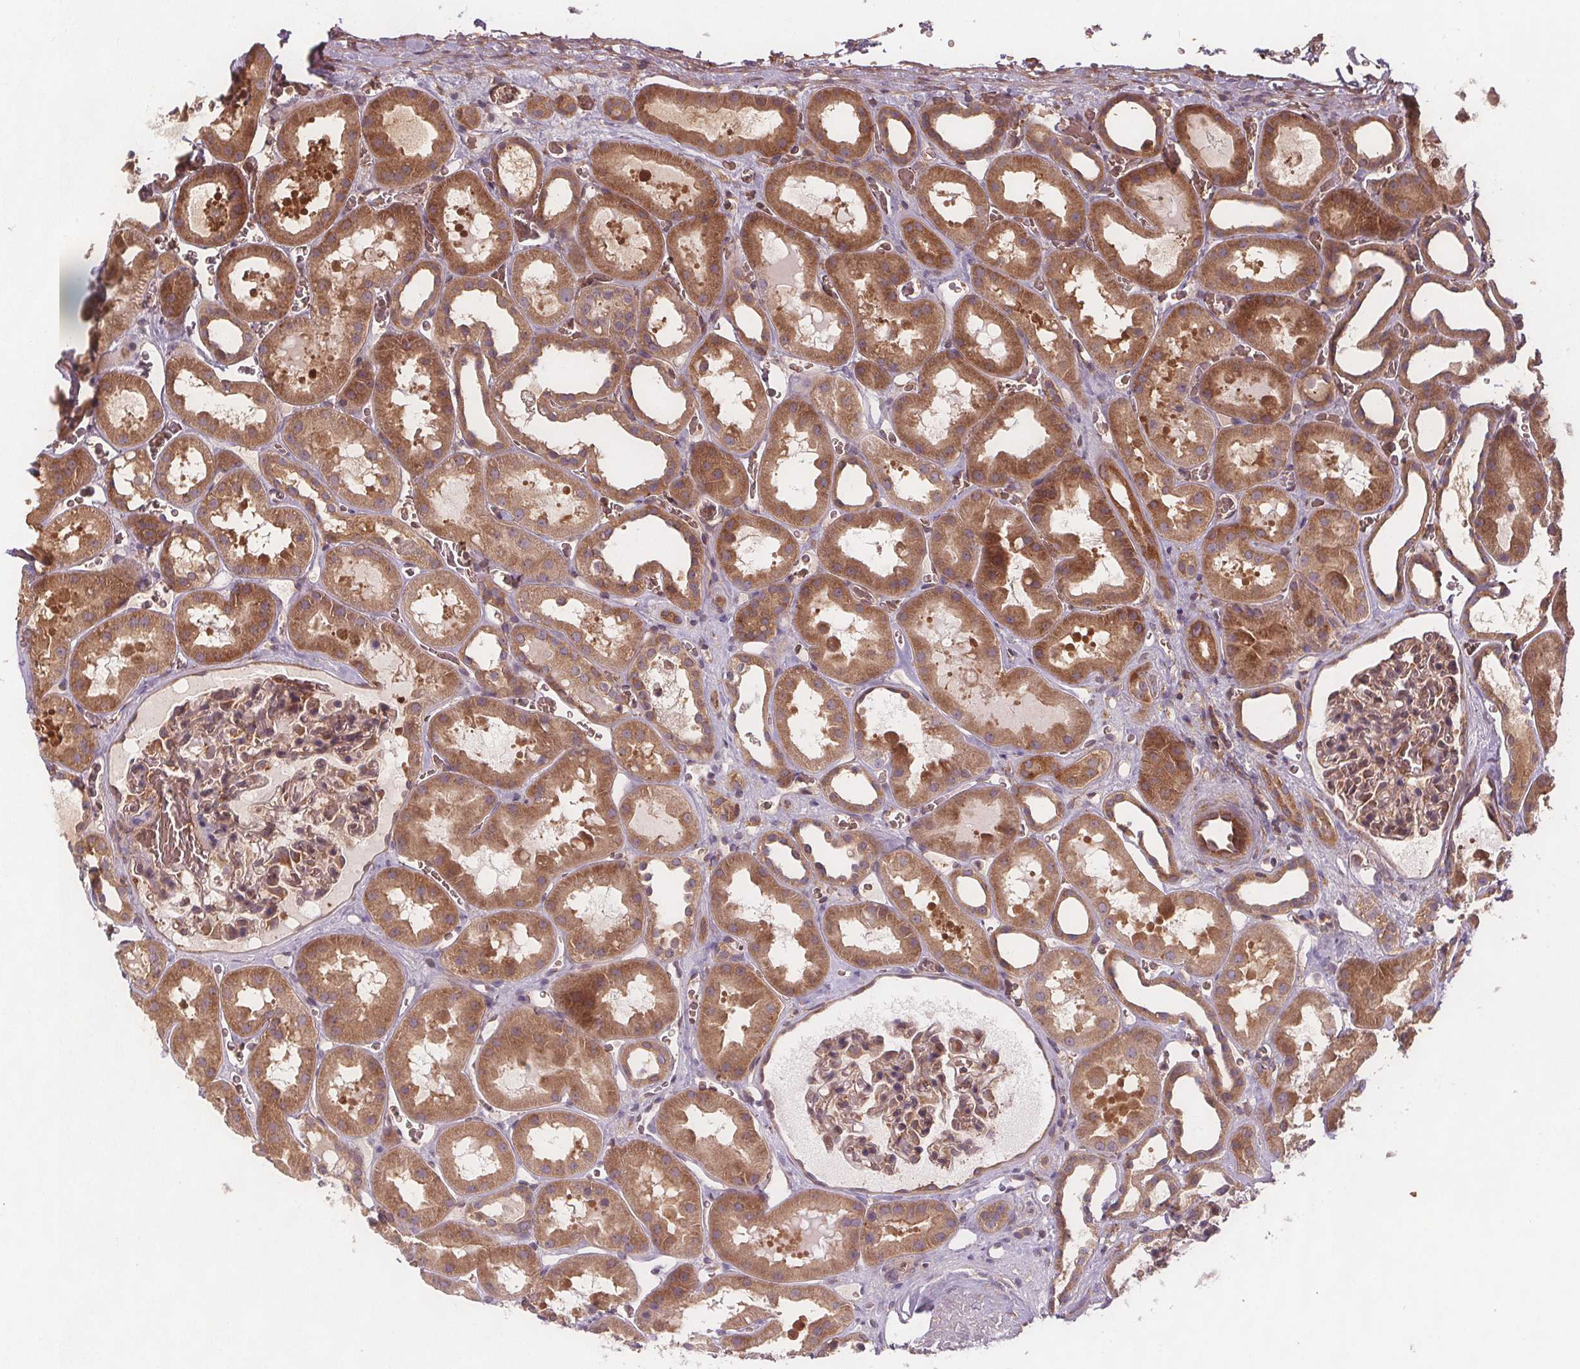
{"staining": {"intensity": "weak", "quantity": ">75%", "location": "cytoplasmic/membranous"}, "tissue": "kidney", "cell_type": "Cells in glomeruli", "image_type": "normal", "snomed": [{"axis": "morphology", "description": "Normal tissue, NOS"}, {"axis": "topography", "description": "Kidney"}], "caption": "A photomicrograph showing weak cytoplasmic/membranous positivity in approximately >75% of cells in glomeruli in normal kidney, as visualized by brown immunohistochemical staining.", "gene": "EIF3D", "patient": {"sex": "female", "age": 41}}